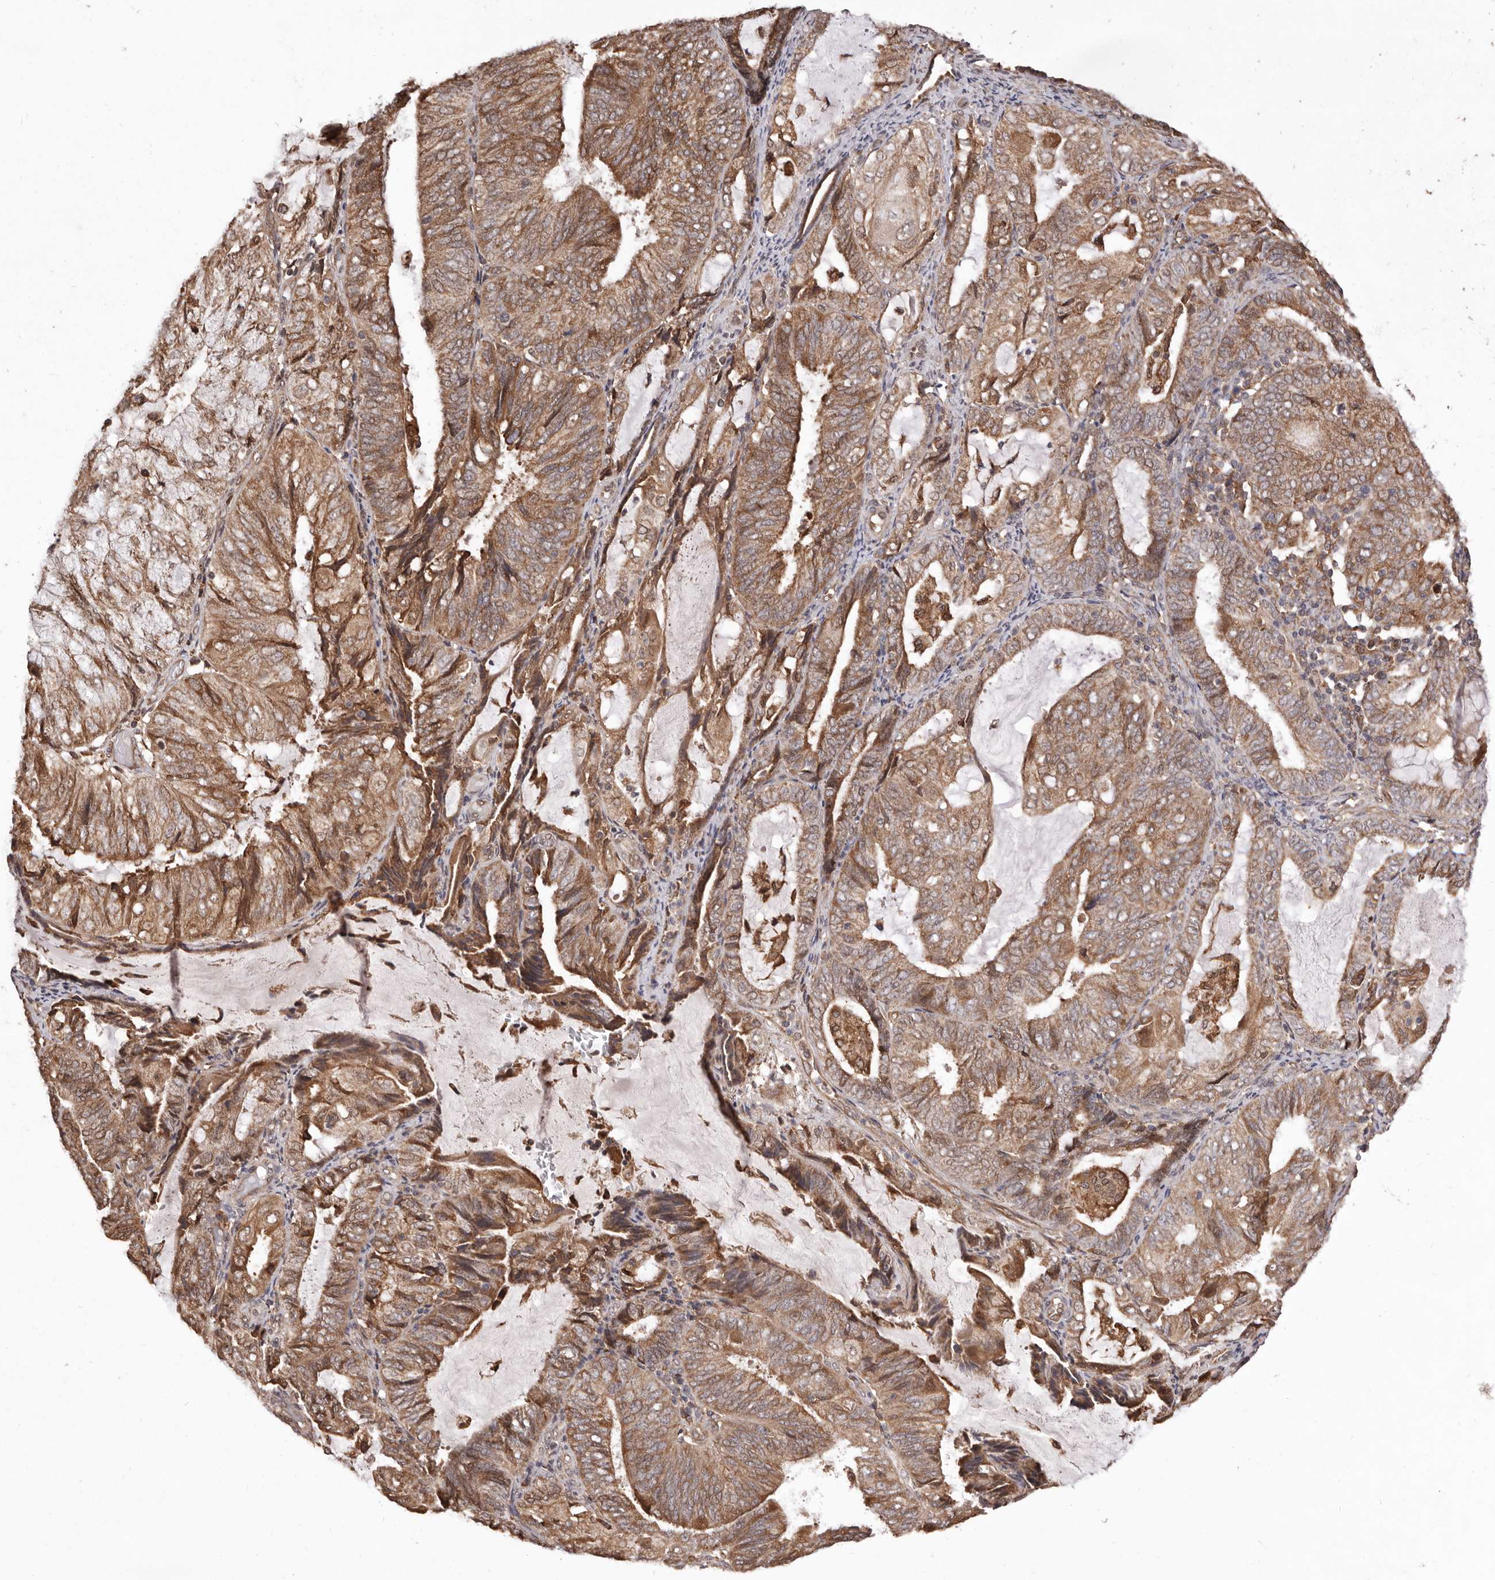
{"staining": {"intensity": "moderate", "quantity": ">75%", "location": "cytoplasmic/membranous"}, "tissue": "endometrial cancer", "cell_type": "Tumor cells", "image_type": "cancer", "snomed": [{"axis": "morphology", "description": "Adenocarcinoma, NOS"}, {"axis": "topography", "description": "Endometrium"}], "caption": "Adenocarcinoma (endometrial) stained with immunohistochemistry demonstrates moderate cytoplasmic/membranous expression in approximately >75% of tumor cells.", "gene": "RRM2B", "patient": {"sex": "female", "age": 81}}